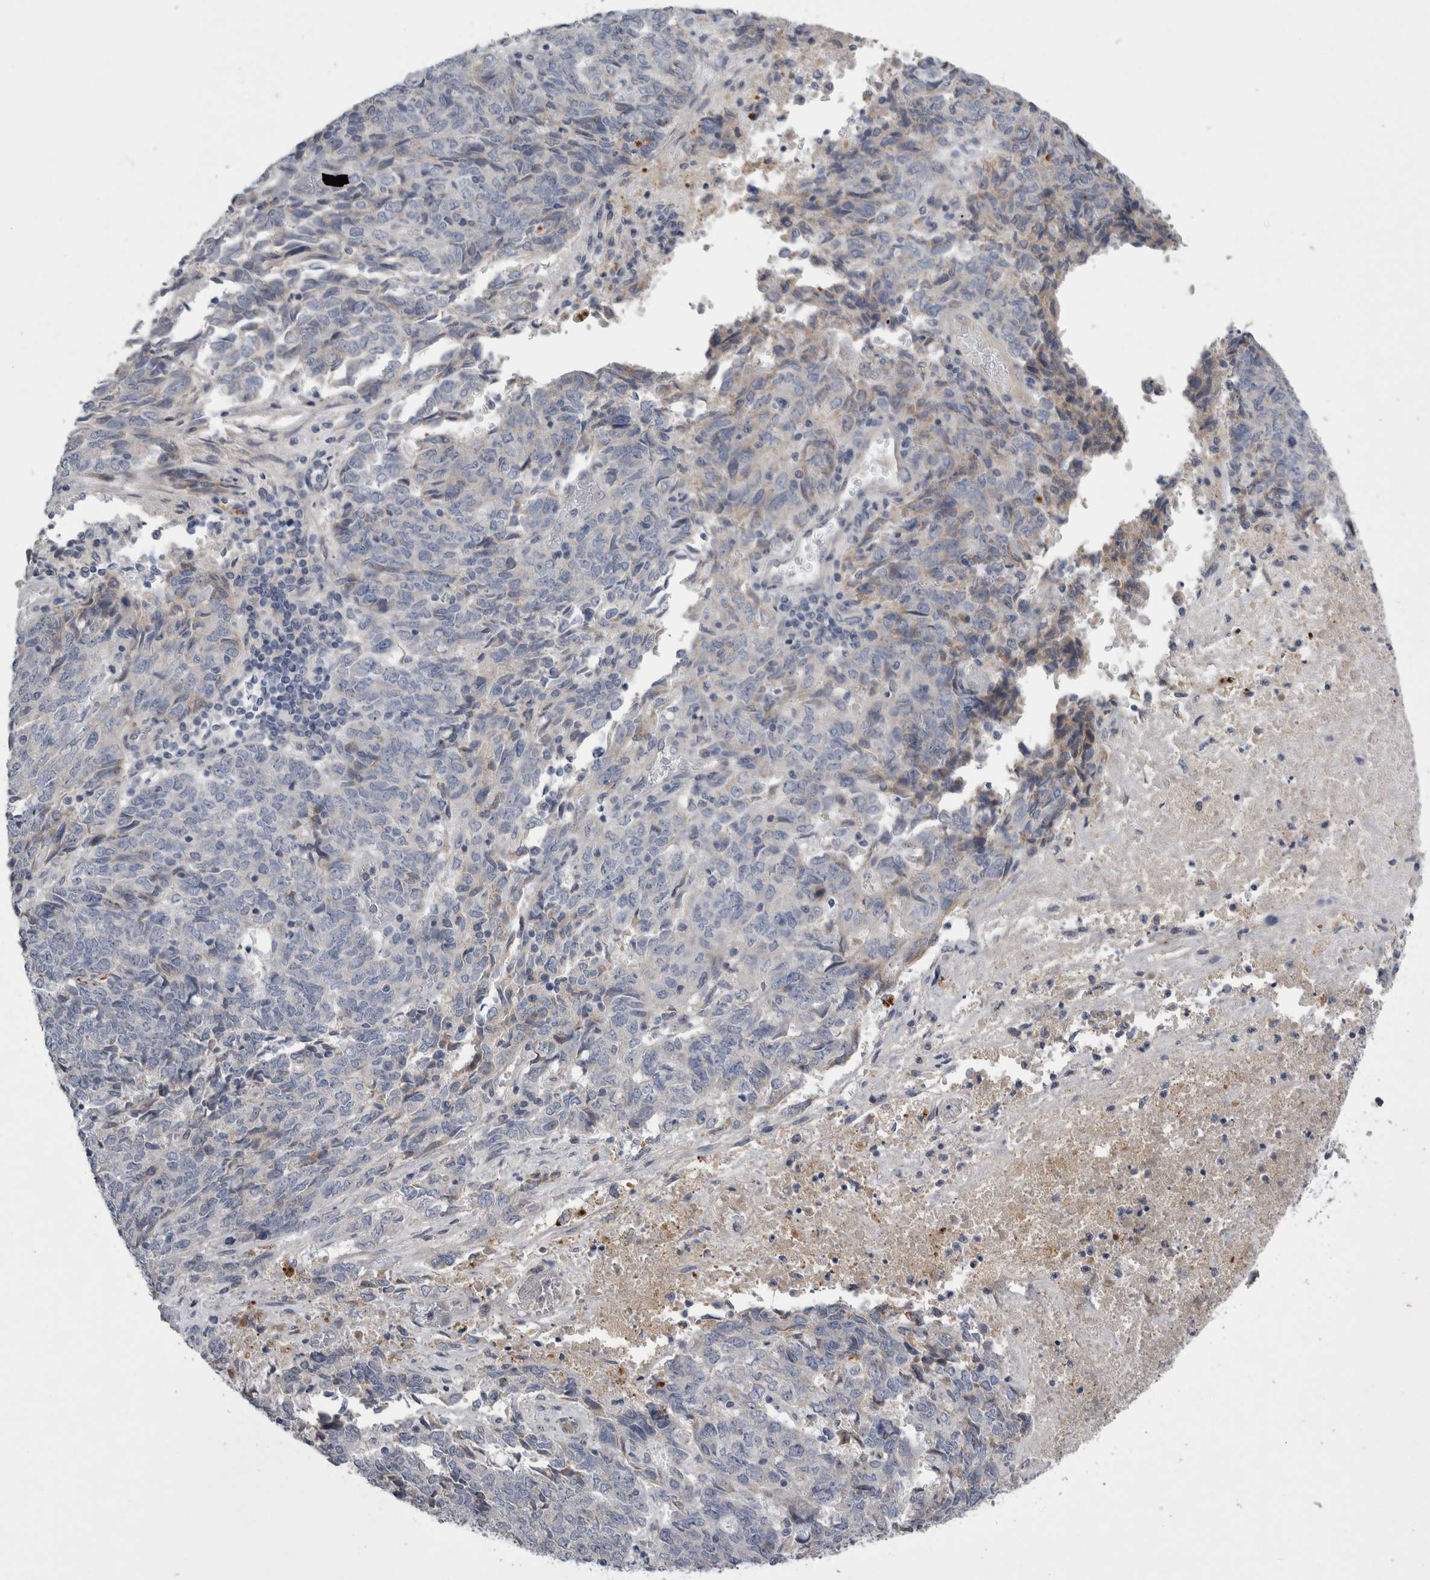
{"staining": {"intensity": "negative", "quantity": "none", "location": "none"}, "tissue": "endometrial cancer", "cell_type": "Tumor cells", "image_type": "cancer", "snomed": [{"axis": "morphology", "description": "Adenocarcinoma, NOS"}, {"axis": "topography", "description": "Endometrium"}], "caption": "Immunohistochemical staining of human endometrial cancer displays no significant positivity in tumor cells. Nuclei are stained in blue.", "gene": "CRP", "patient": {"sex": "female", "age": 80}}